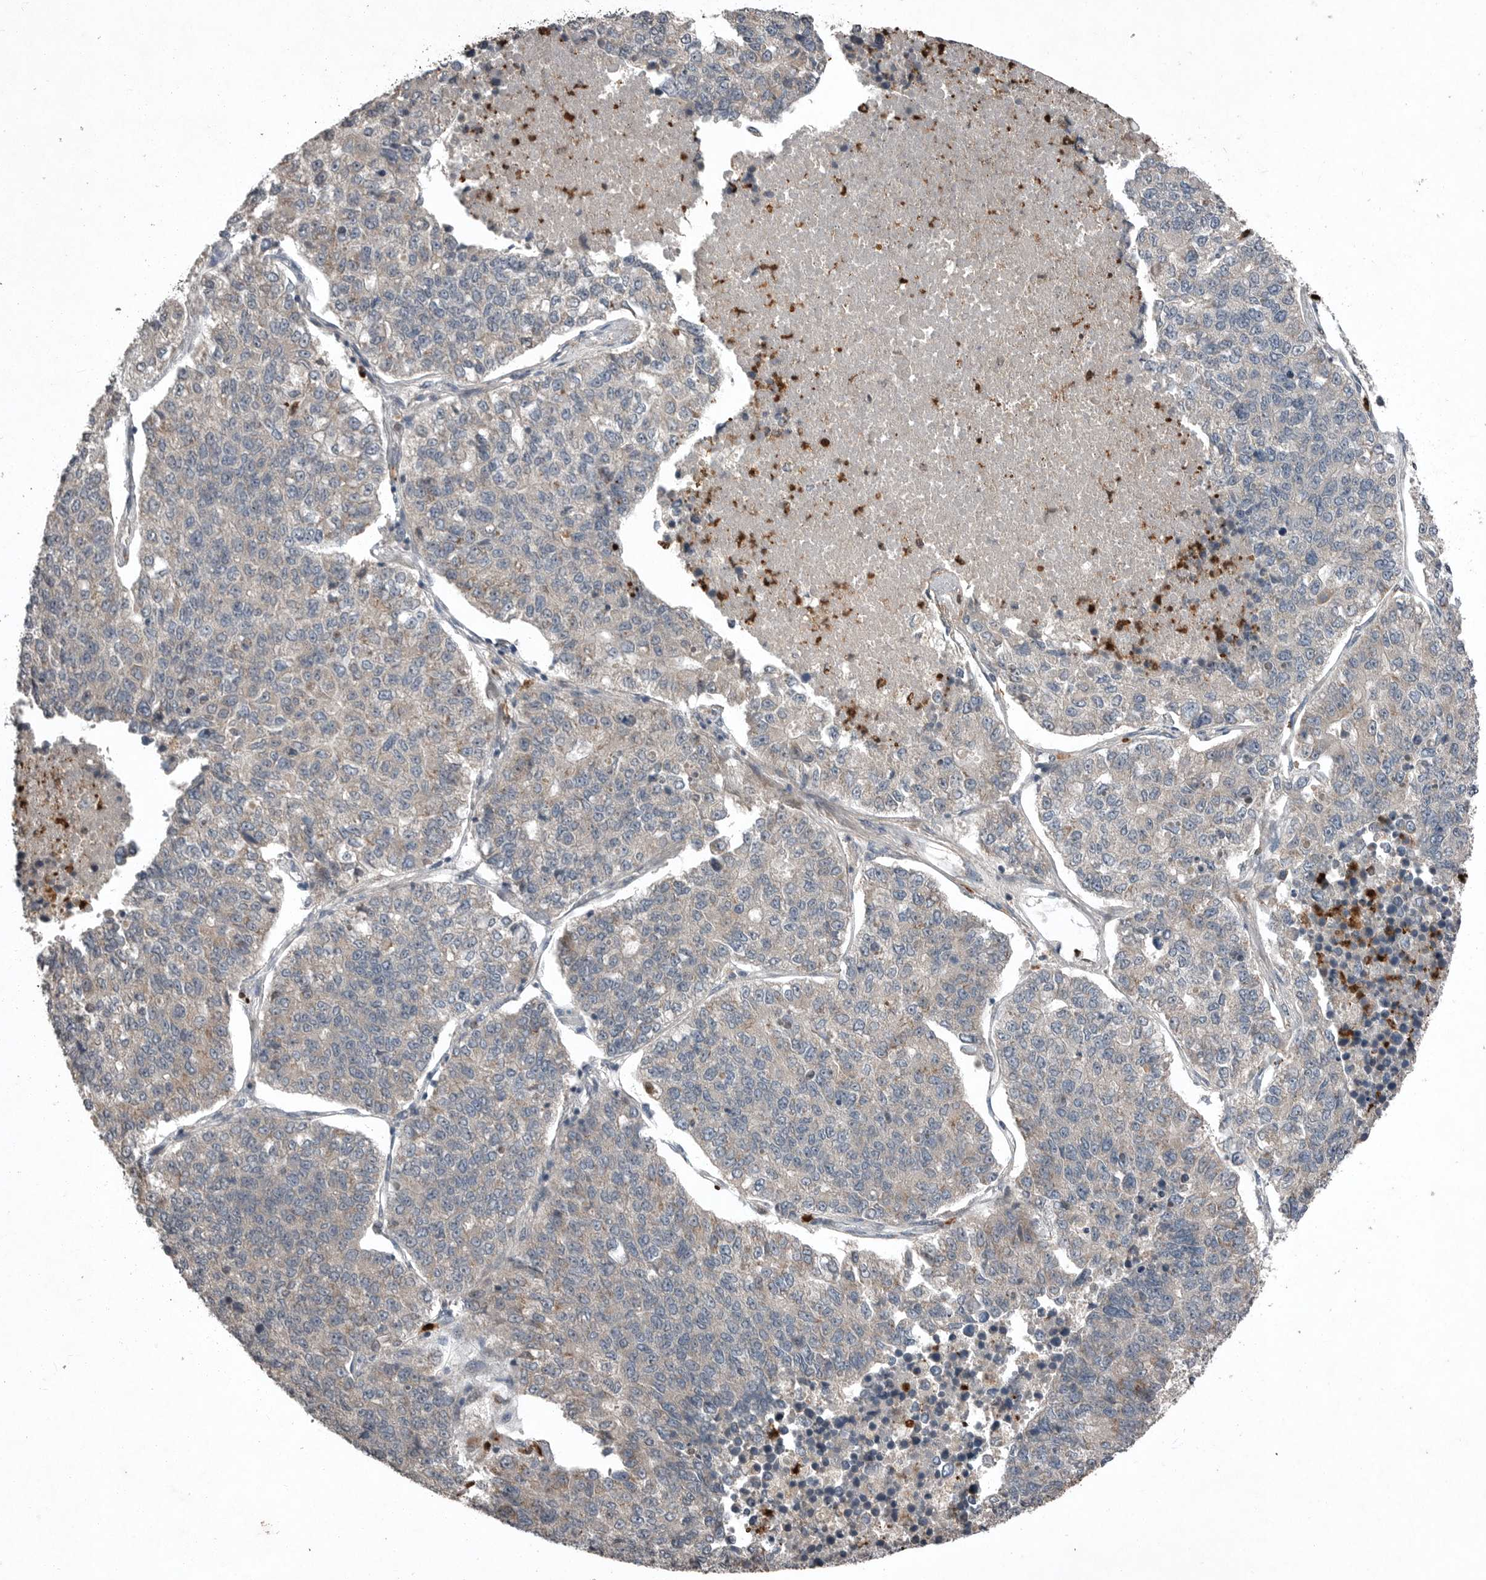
{"staining": {"intensity": "weak", "quantity": "<25%", "location": "cytoplasmic/membranous"}, "tissue": "lung cancer", "cell_type": "Tumor cells", "image_type": "cancer", "snomed": [{"axis": "morphology", "description": "Adenocarcinoma, NOS"}, {"axis": "topography", "description": "Lung"}], "caption": "Photomicrograph shows no significant protein expression in tumor cells of lung adenocarcinoma.", "gene": "SCP2", "patient": {"sex": "male", "age": 49}}